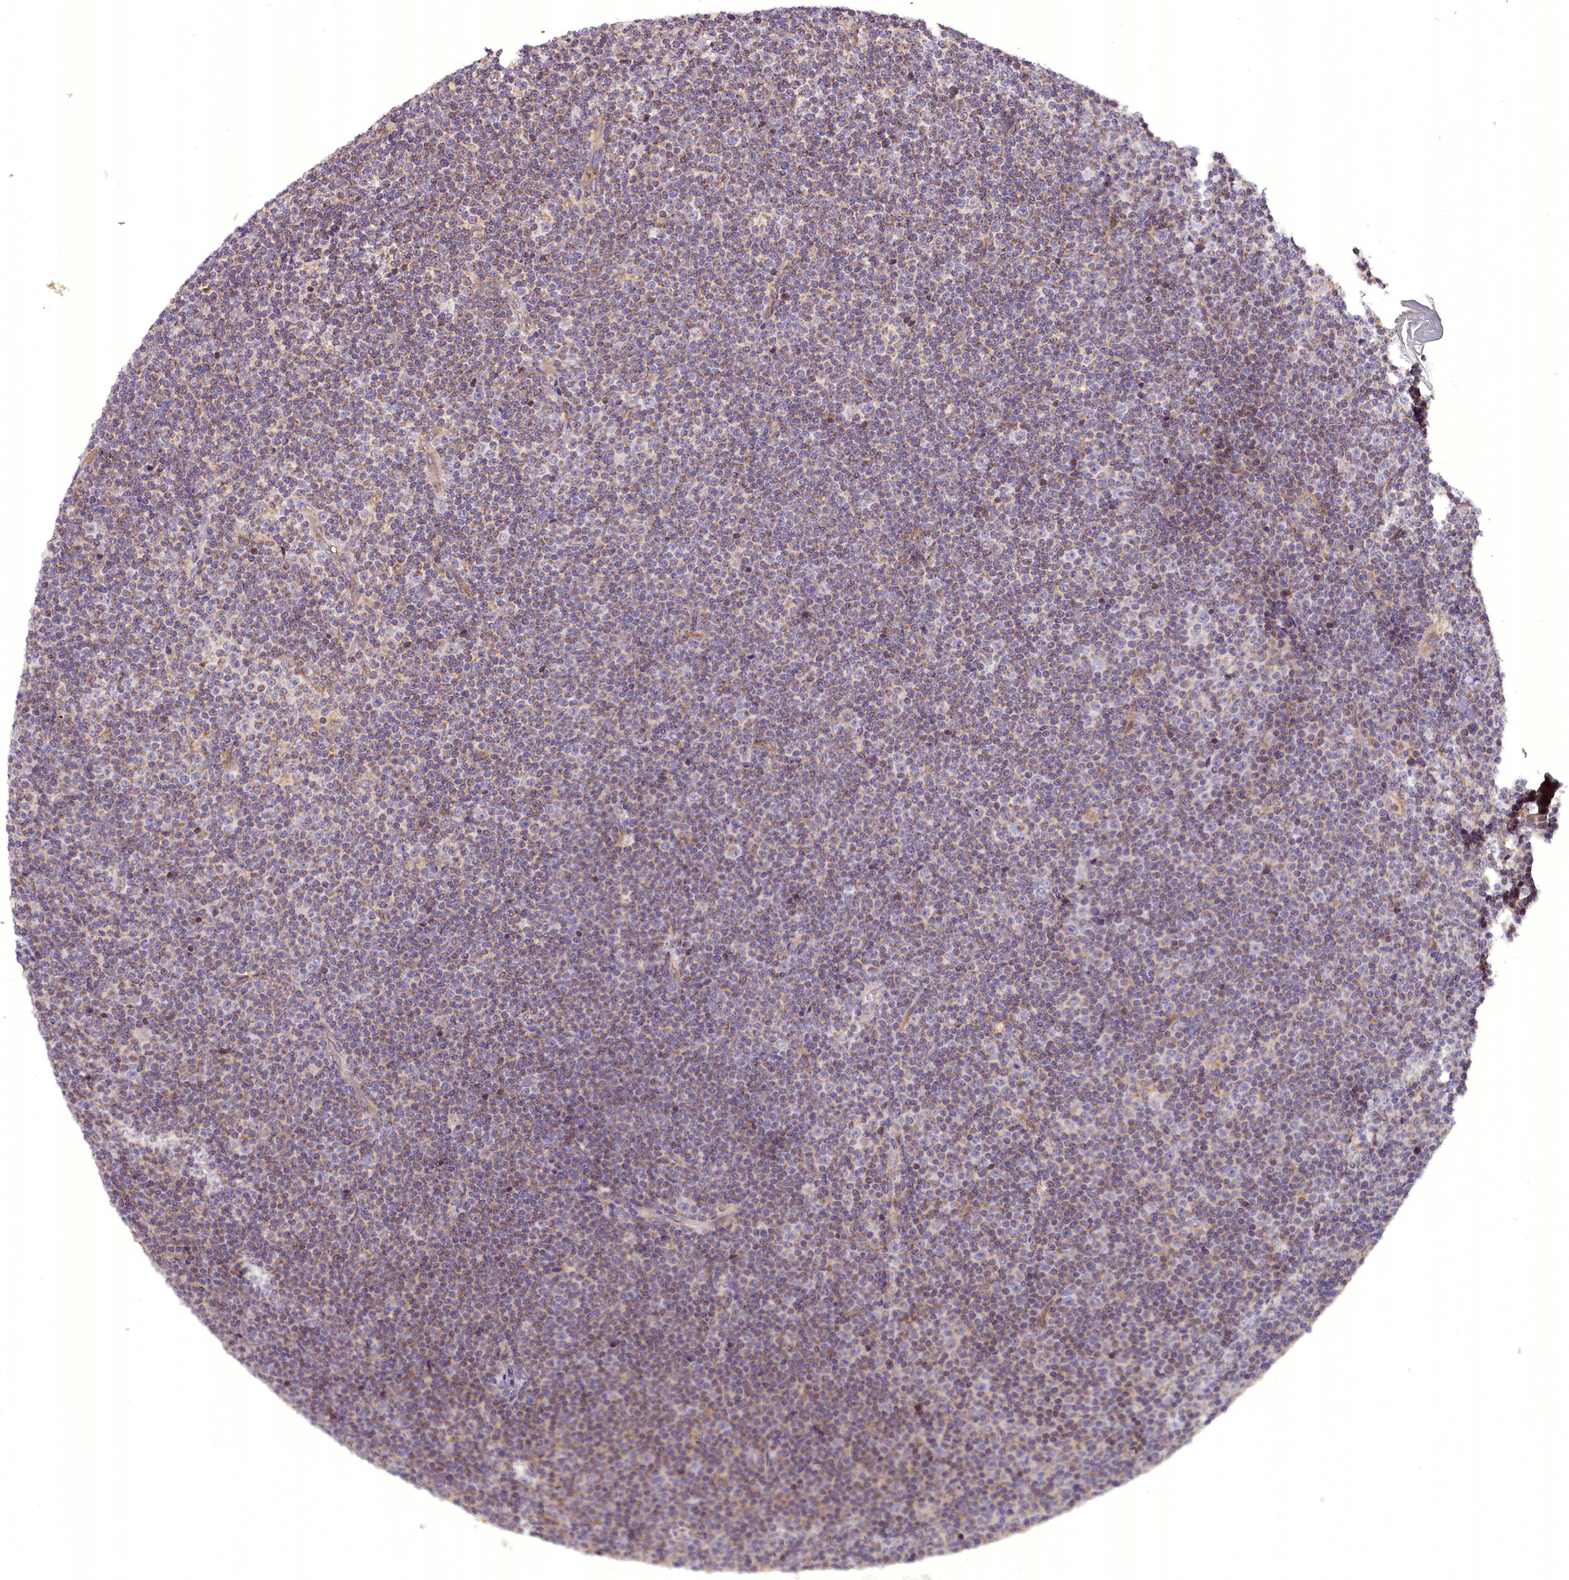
{"staining": {"intensity": "weak", "quantity": ">75%", "location": "cytoplasmic/membranous"}, "tissue": "lymphoma", "cell_type": "Tumor cells", "image_type": "cancer", "snomed": [{"axis": "morphology", "description": "Malignant lymphoma, non-Hodgkin's type, Low grade"}, {"axis": "topography", "description": "Lymph node"}], "caption": "Brown immunohistochemical staining in lymphoma exhibits weak cytoplasmic/membranous positivity in approximately >75% of tumor cells. (DAB (3,3'-diaminobenzidine) IHC, brown staining for protein, blue staining for nuclei).", "gene": "DNAJB9", "patient": {"sex": "female", "age": 67}}